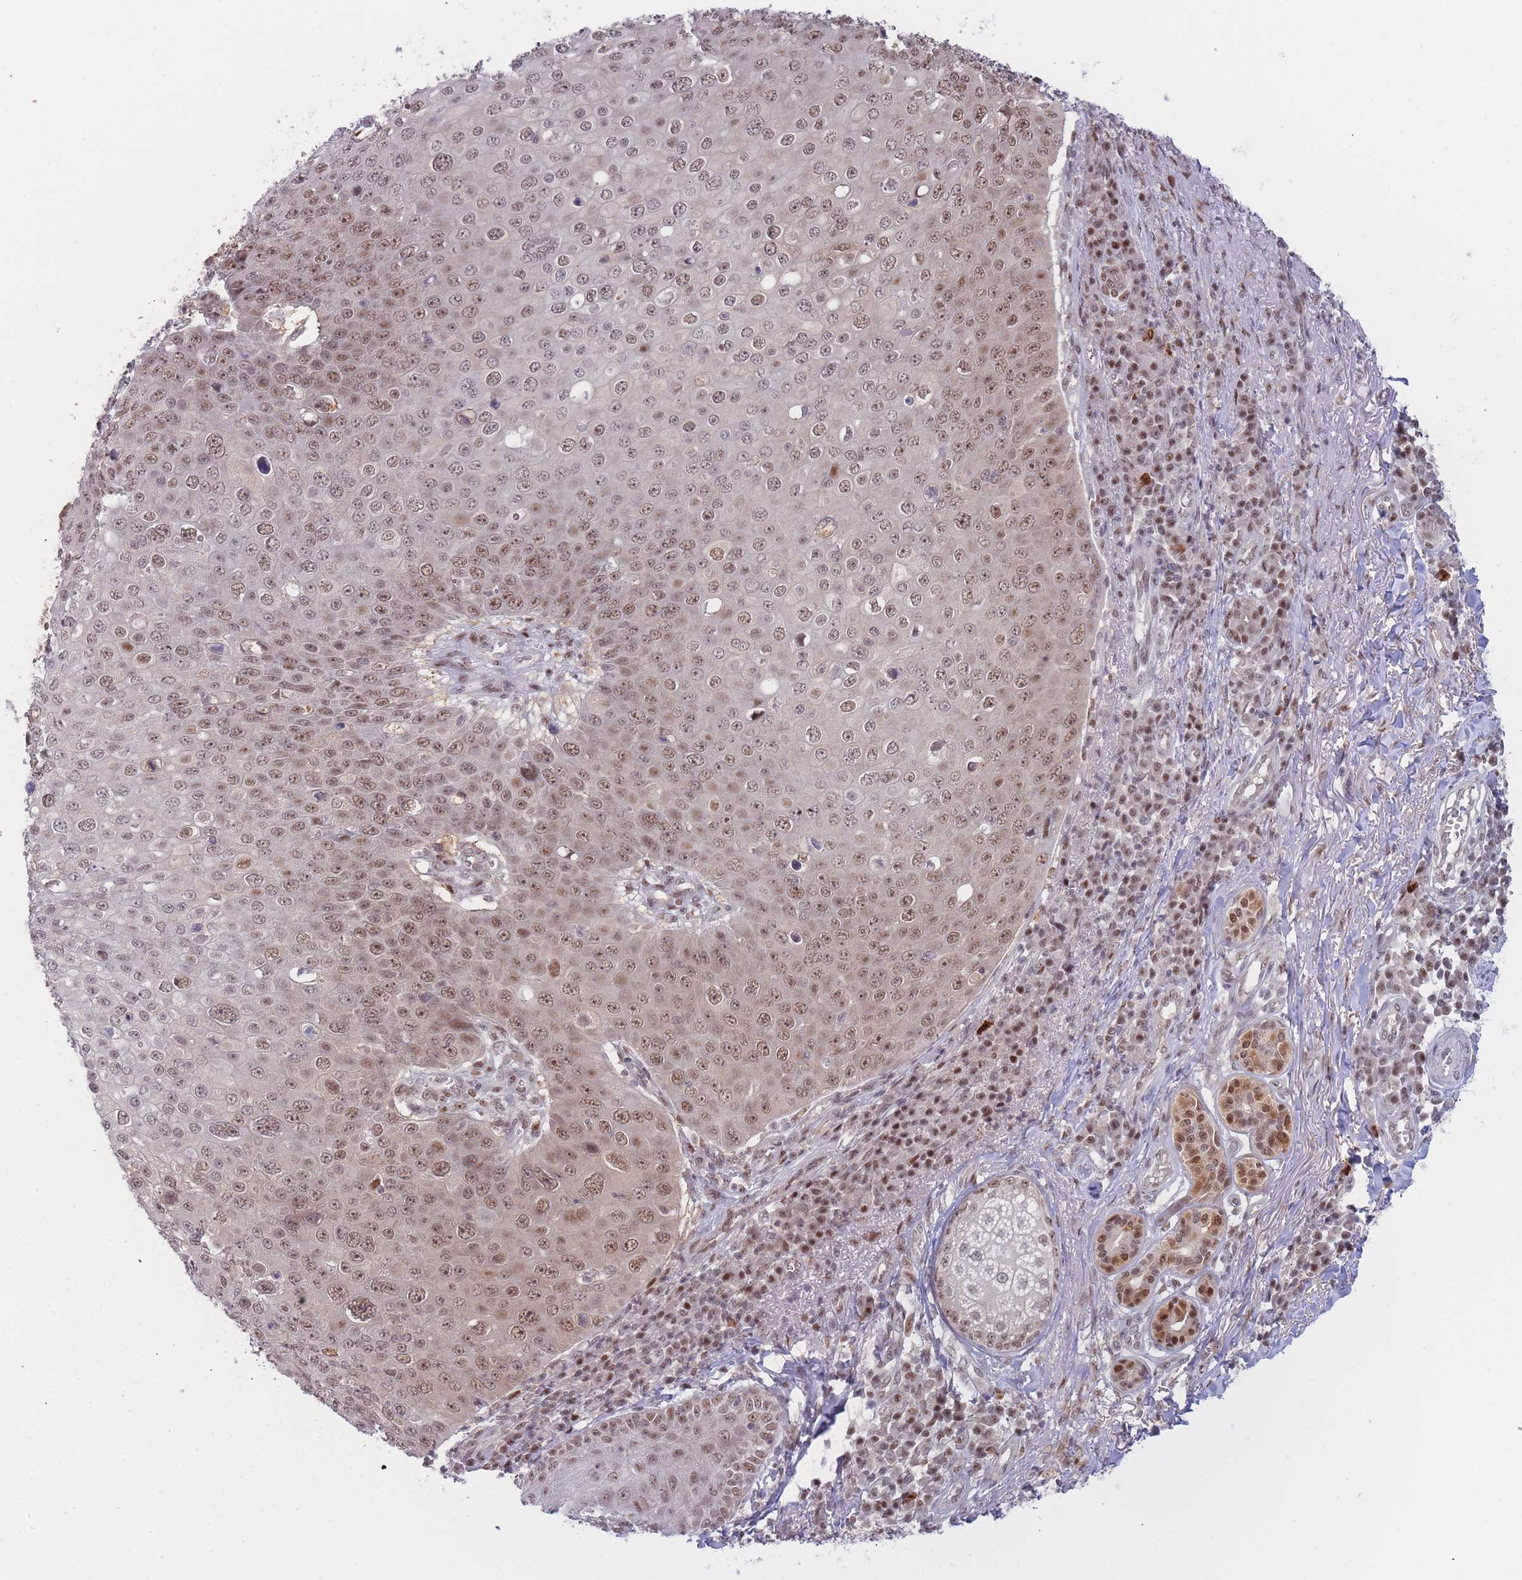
{"staining": {"intensity": "moderate", "quantity": ">75%", "location": "nuclear"}, "tissue": "skin cancer", "cell_type": "Tumor cells", "image_type": "cancer", "snomed": [{"axis": "morphology", "description": "Squamous cell carcinoma, NOS"}, {"axis": "topography", "description": "Skin"}], "caption": "Squamous cell carcinoma (skin) stained for a protein (brown) demonstrates moderate nuclear positive staining in about >75% of tumor cells.", "gene": "DEAF1", "patient": {"sex": "male", "age": 71}}